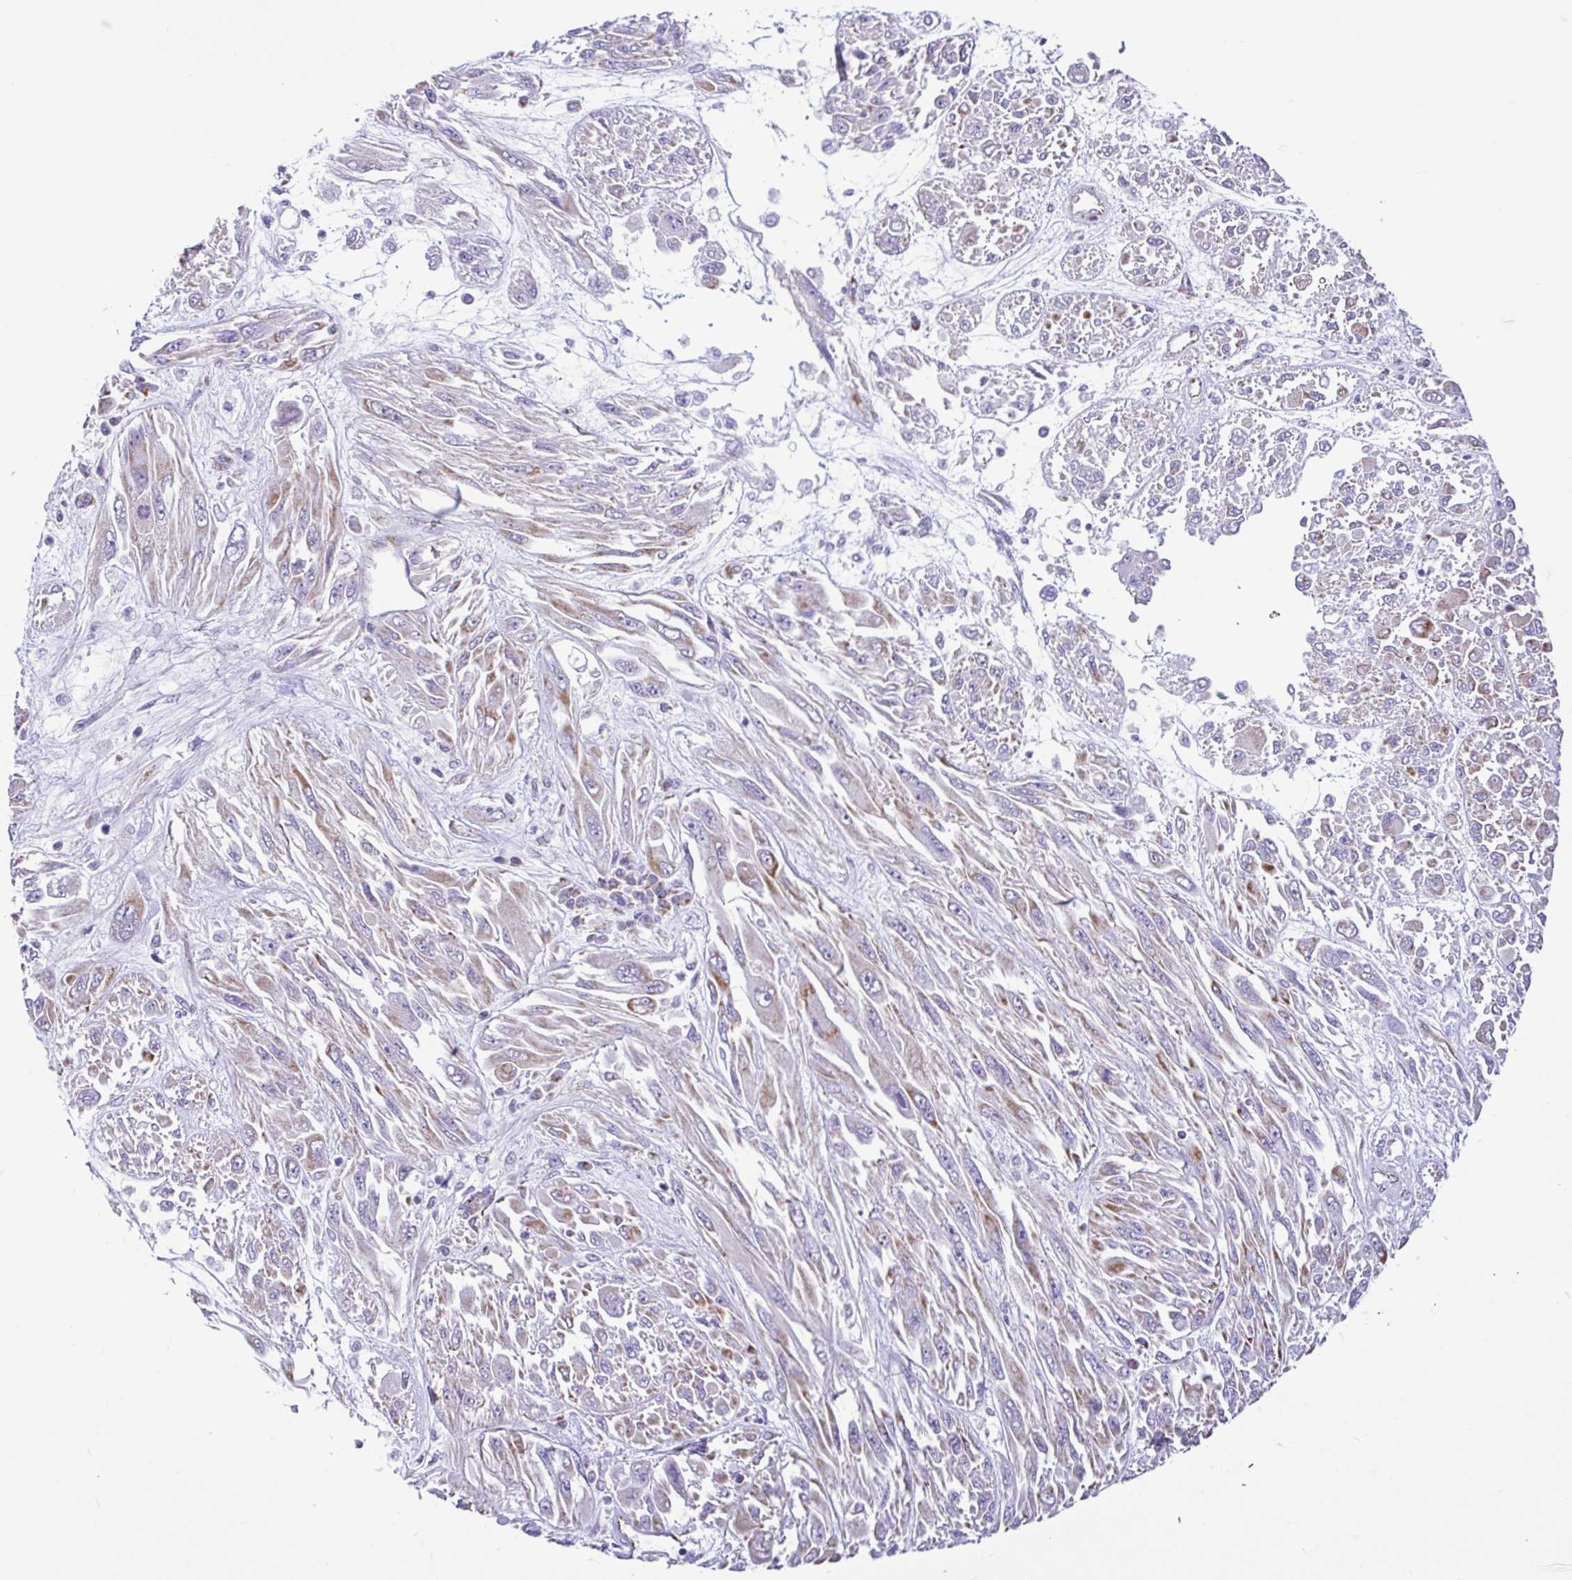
{"staining": {"intensity": "moderate", "quantity": "25%-75%", "location": "cytoplasmic/membranous"}, "tissue": "melanoma", "cell_type": "Tumor cells", "image_type": "cancer", "snomed": [{"axis": "morphology", "description": "Malignant melanoma, NOS"}, {"axis": "topography", "description": "Skin"}], "caption": "Melanoma stained with DAB (3,3'-diaminobenzidine) immunohistochemistry (IHC) displays medium levels of moderate cytoplasmic/membranous positivity in approximately 25%-75% of tumor cells.", "gene": "NDUFS2", "patient": {"sex": "female", "age": 91}}